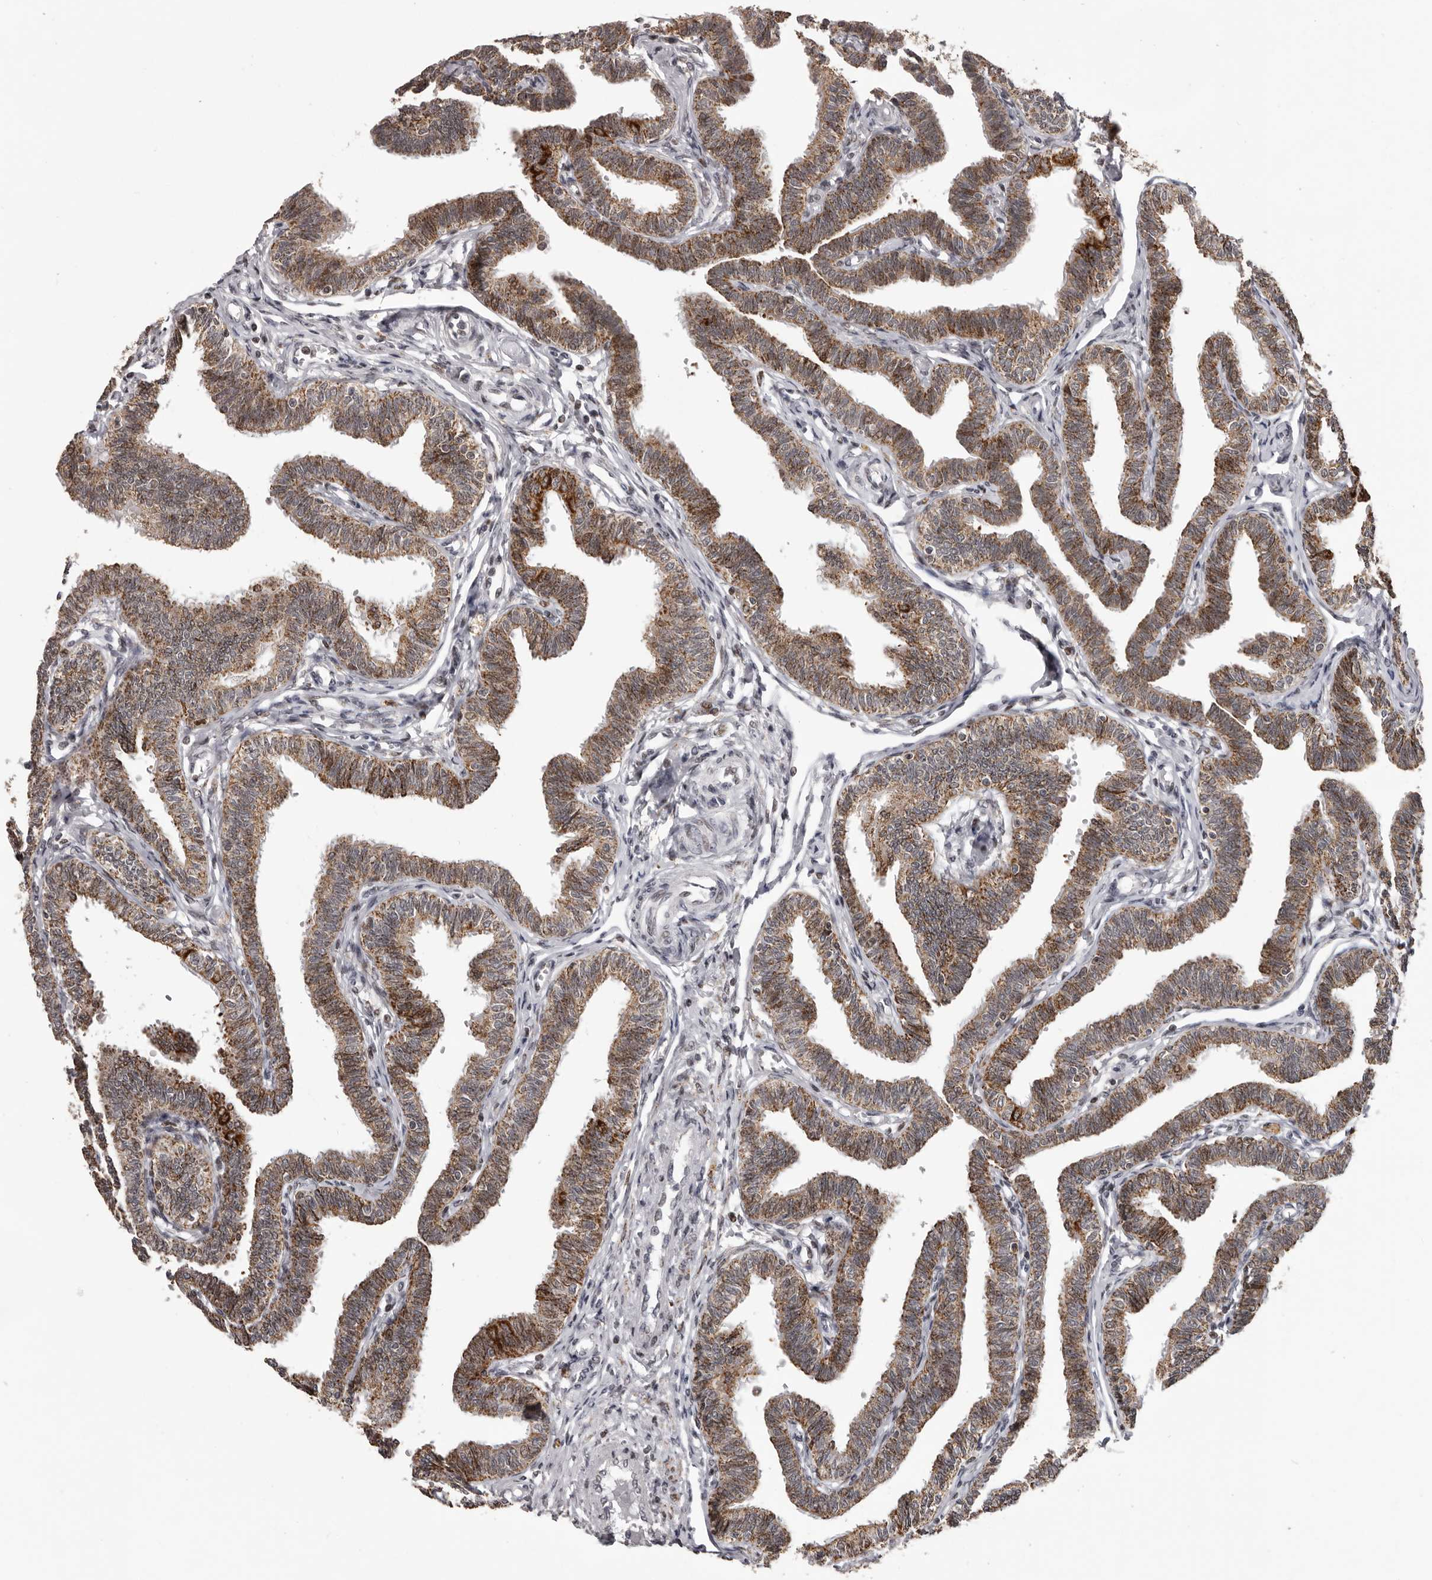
{"staining": {"intensity": "strong", "quantity": ">75%", "location": "cytoplasmic/membranous"}, "tissue": "fallopian tube", "cell_type": "Glandular cells", "image_type": "normal", "snomed": [{"axis": "morphology", "description": "Normal tissue, NOS"}, {"axis": "topography", "description": "Fallopian tube"}, {"axis": "topography", "description": "Ovary"}], "caption": "Approximately >75% of glandular cells in unremarkable human fallopian tube show strong cytoplasmic/membranous protein staining as visualized by brown immunohistochemical staining.", "gene": "C17orf99", "patient": {"sex": "female", "age": 23}}